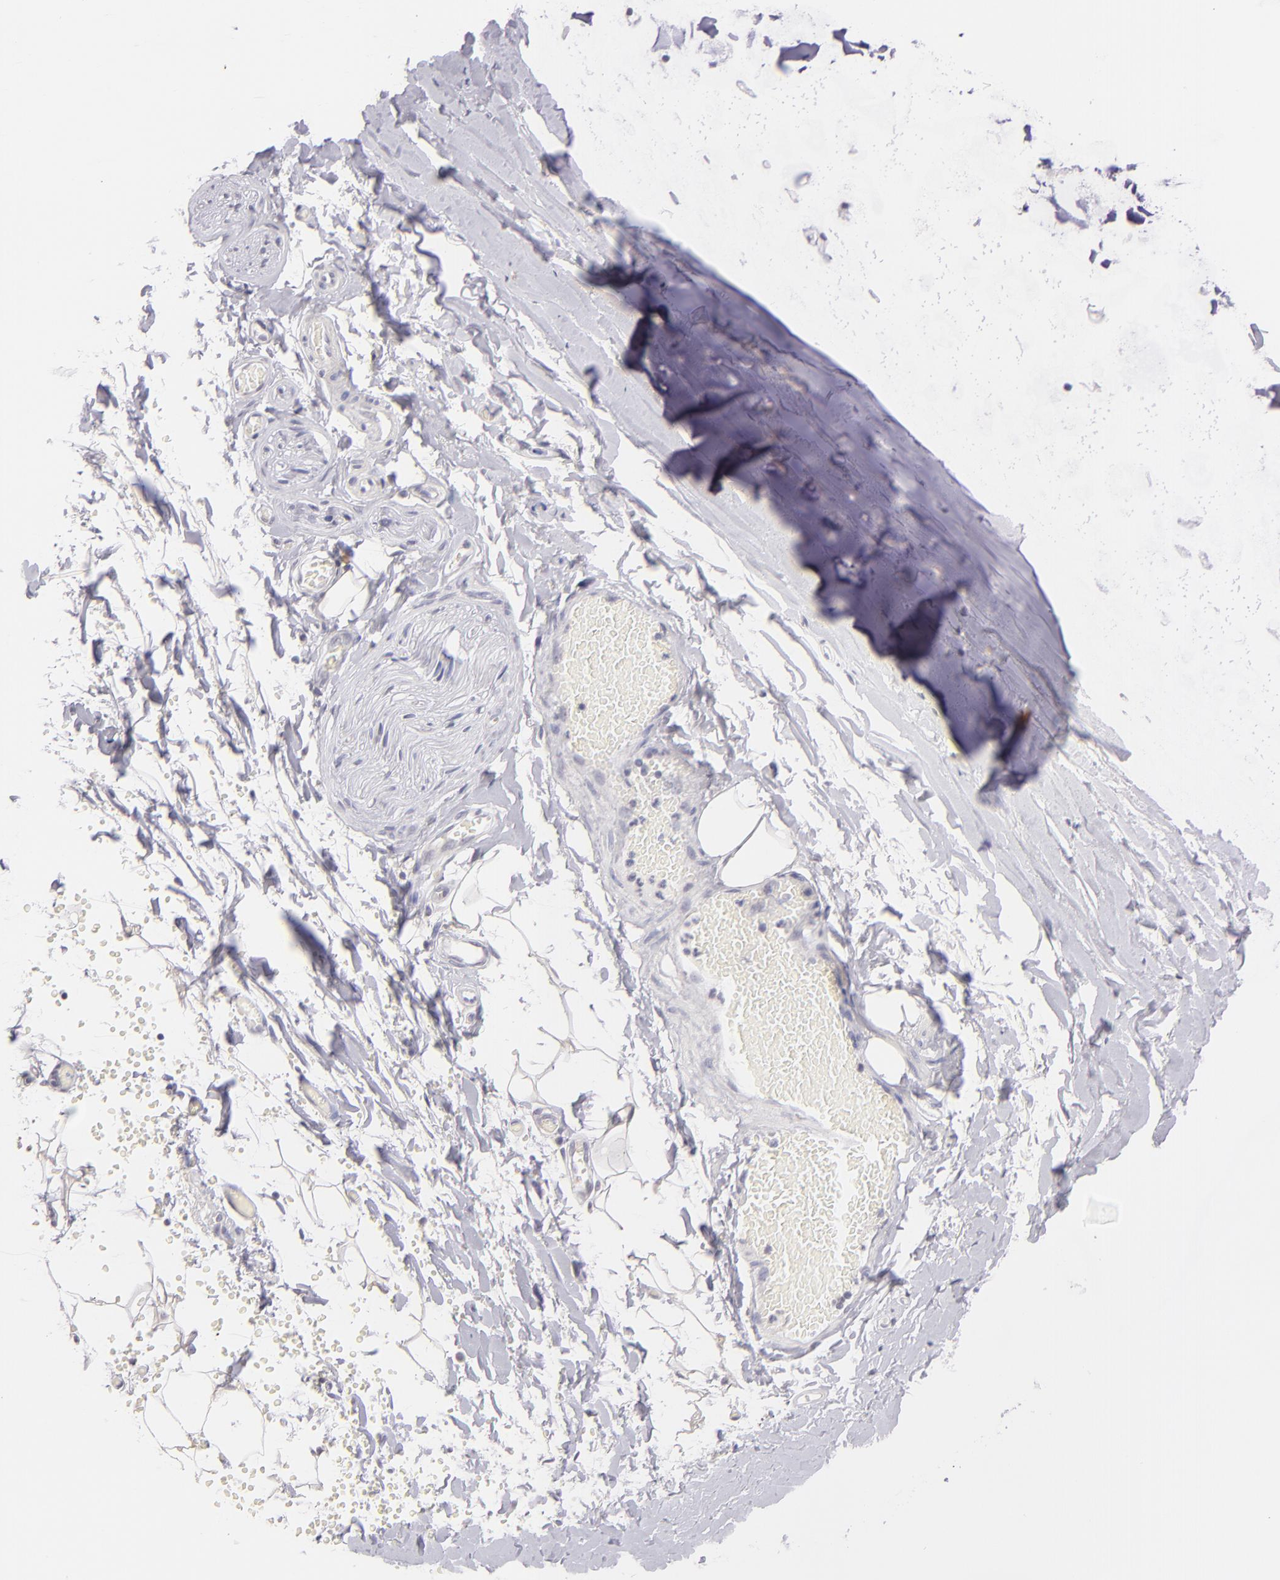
{"staining": {"intensity": "negative", "quantity": "none", "location": "none"}, "tissue": "adipose tissue", "cell_type": "Adipocytes", "image_type": "normal", "snomed": [{"axis": "morphology", "description": "Normal tissue, NOS"}, {"axis": "topography", "description": "Bronchus"}, {"axis": "topography", "description": "Lung"}], "caption": "IHC of benign human adipose tissue shows no staining in adipocytes.", "gene": "IL2RA", "patient": {"sex": "female", "age": 56}}